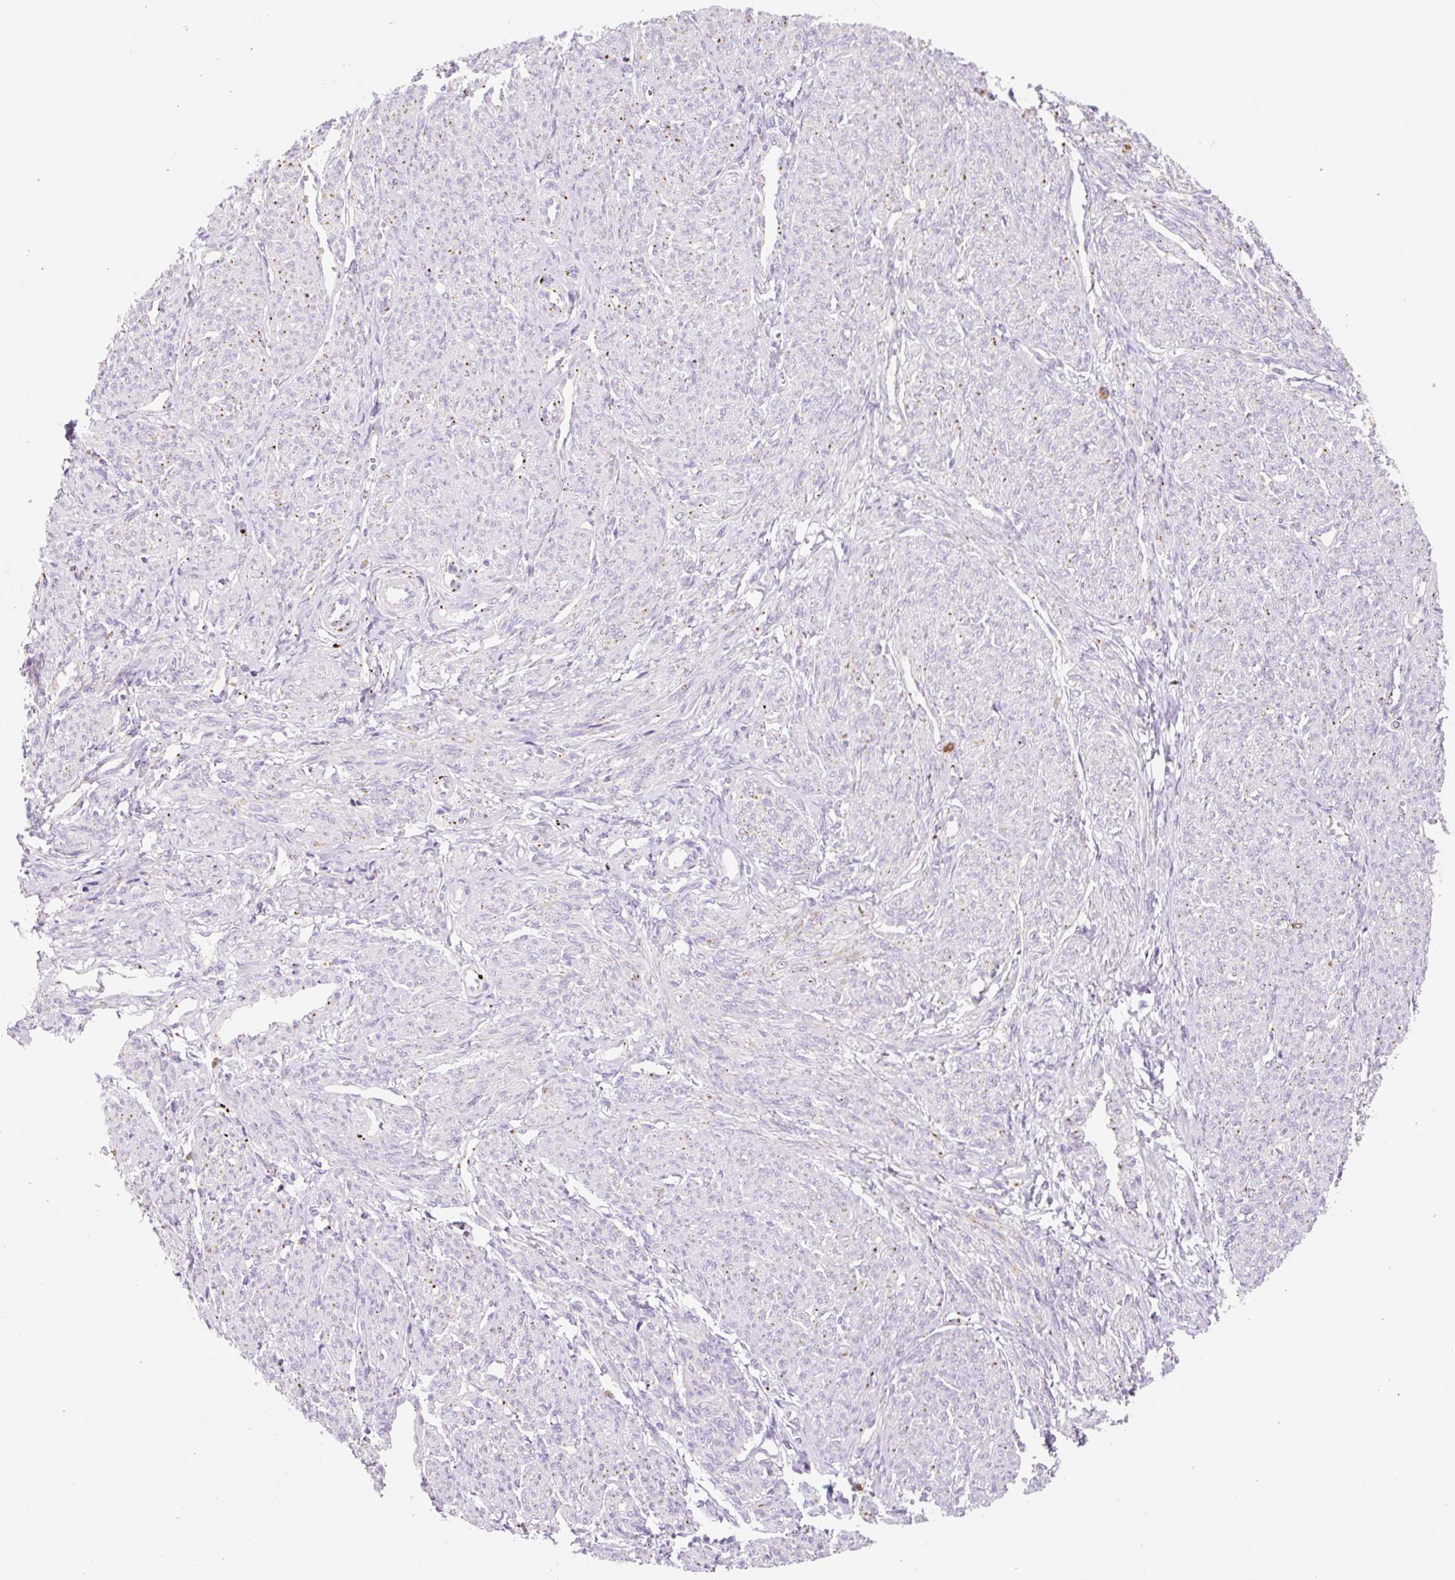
{"staining": {"intensity": "negative", "quantity": "none", "location": "none"}, "tissue": "smooth muscle", "cell_type": "Smooth muscle cells", "image_type": "normal", "snomed": [{"axis": "morphology", "description": "Normal tissue, NOS"}, {"axis": "topography", "description": "Smooth muscle"}], "caption": "This histopathology image is of benign smooth muscle stained with IHC to label a protein in brown with the nuclei are counter-stained blue. There is no positivity in smooth muscle cells. The staining was performed using DAB to visualize the protein expression in brown, while the nuclei were stained in blue with hematoxylin (Magnification: 20x).", "gene": "CLEC3A", "patient": {"sex": "female", "age": 65}}